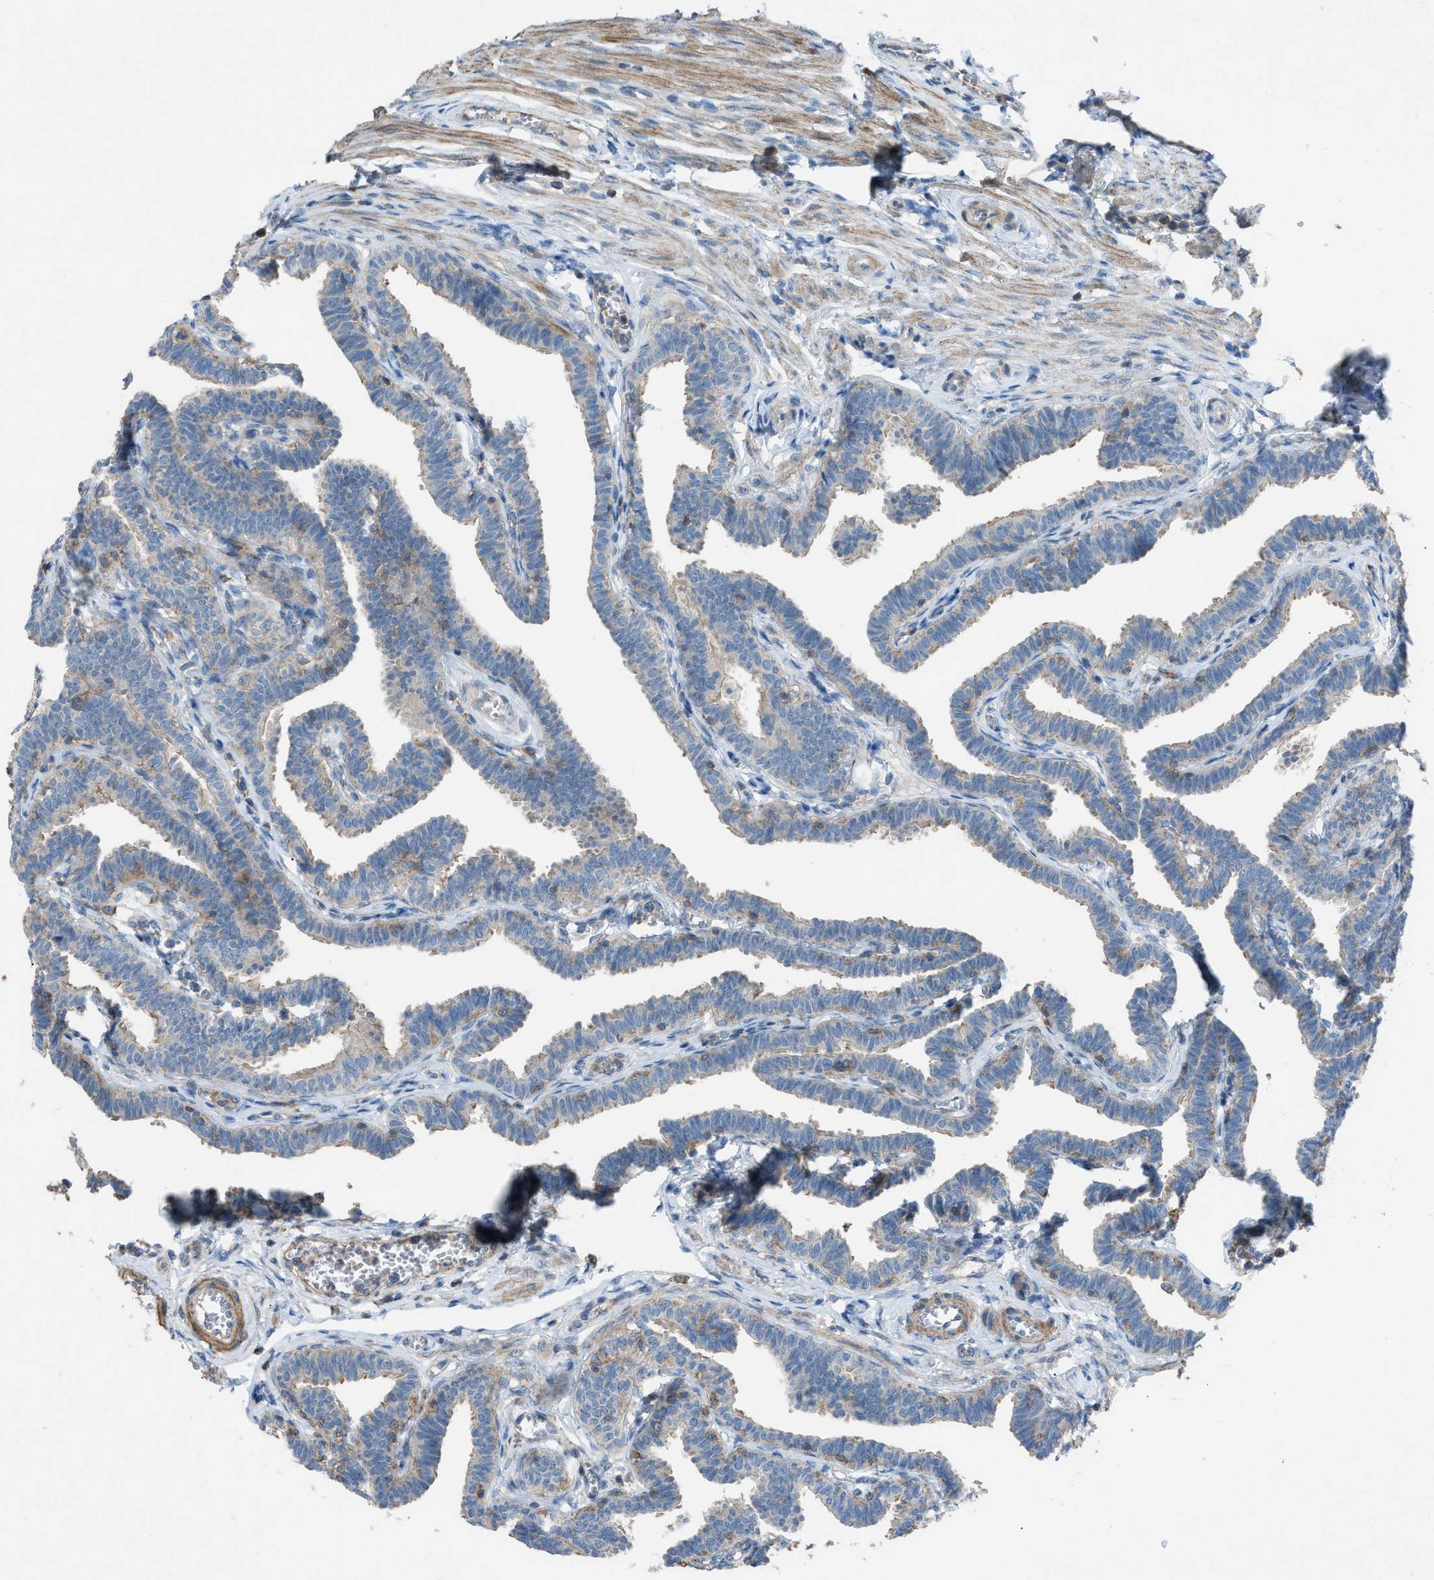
{"staining": {"intensity": "weak", "quantity": "<25%", "location": "cytoplasmic/membranous"}, "tissue": "fallopian tube", "cell_type": "Glandular cells", "image_type": "normal", "snomed": [{"axis": "morphology", "description": "Normal tissue, NOS"}, {"axis": "topography", "description": "Fallopian tube"}, {"axis": "topography", "description": "Ovary"}], "caption": "High power microscopy histopathology image of an immunohistochemistry photomicrograph of unremarkable fallopian tube, revealing no significant expression in glandular cells.", "gene": "NCK2", "patient": {"sex": "female", "age": 23}}